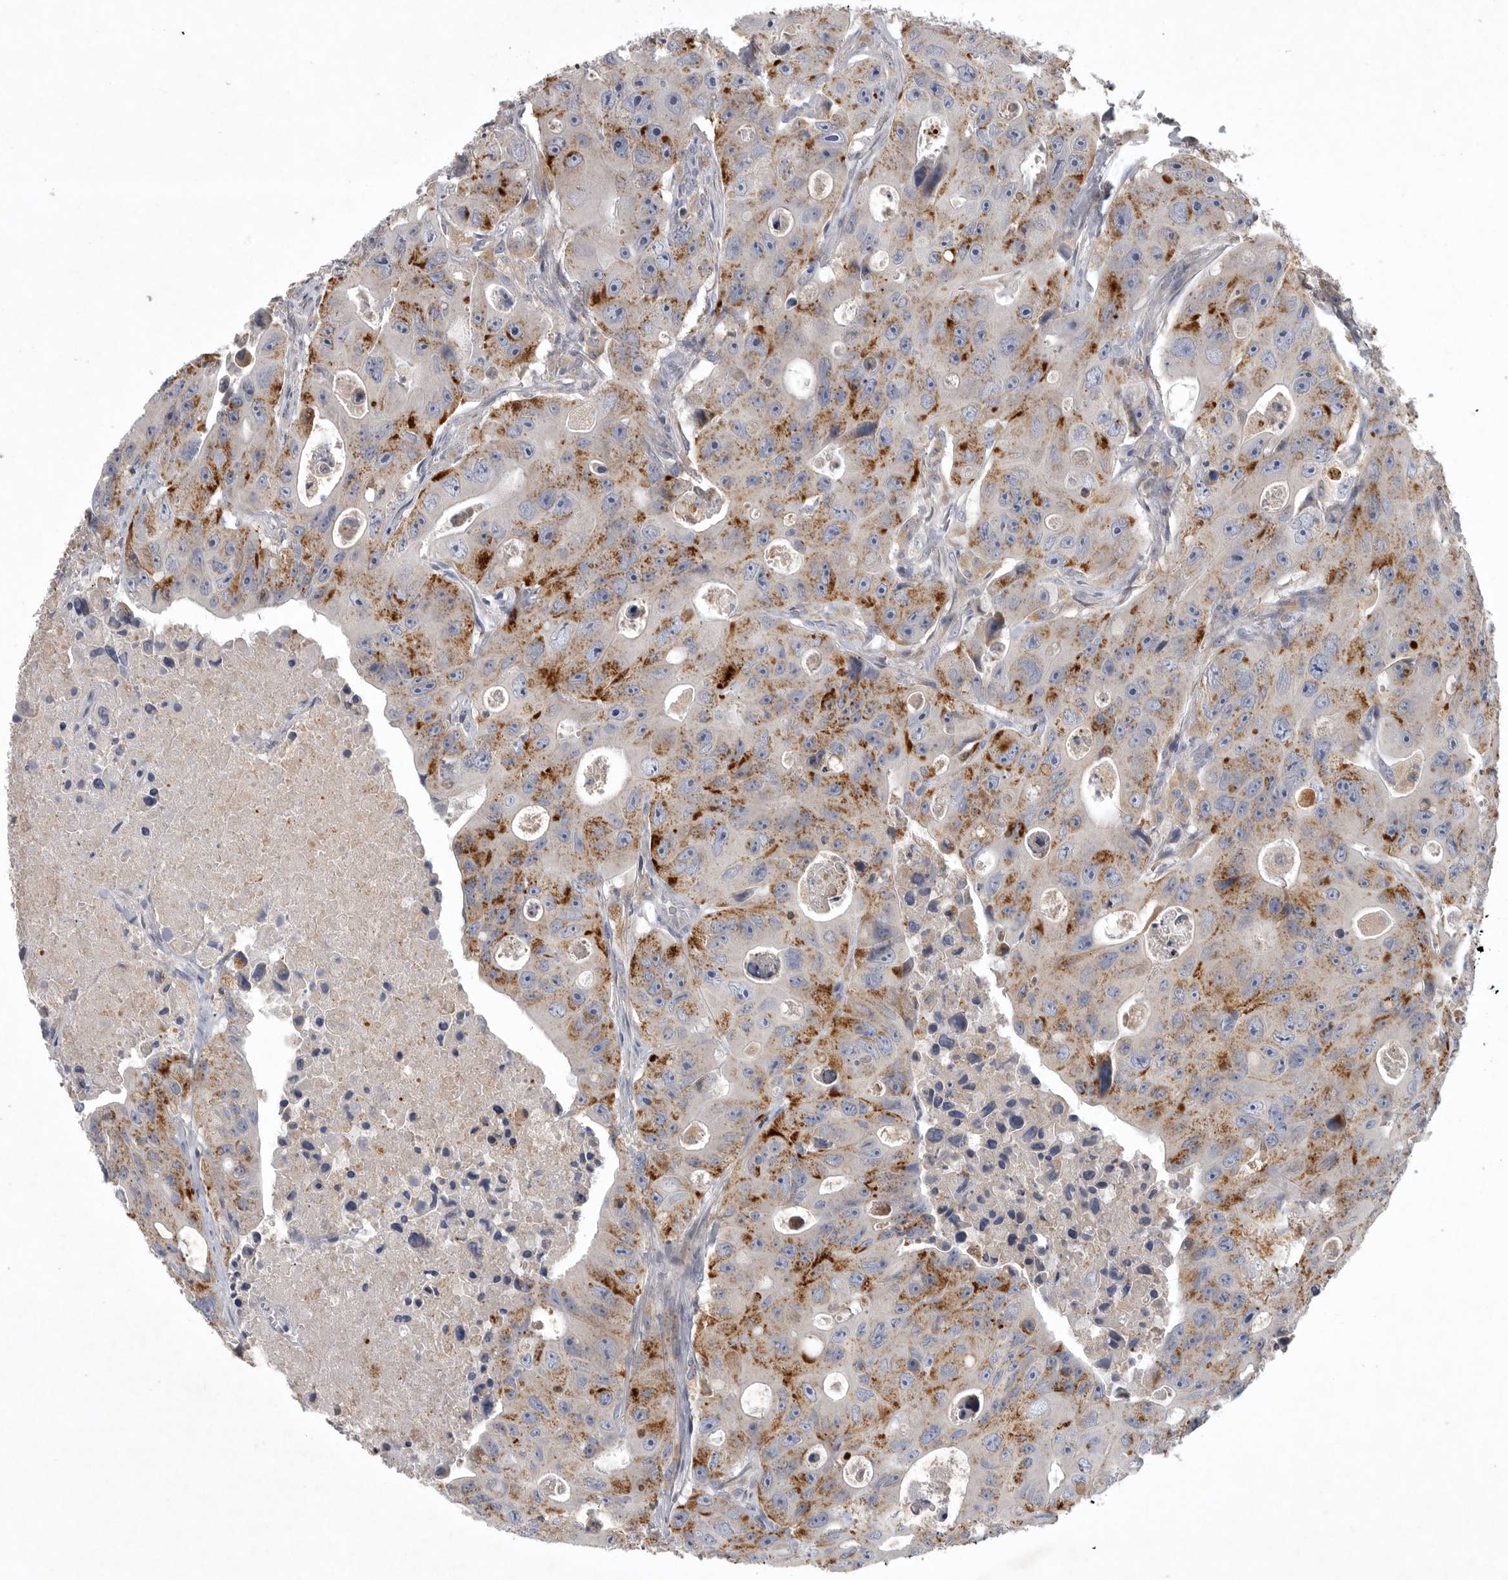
{"staining": {"intensity": "moderate", "quantity": ">75%", "location": "cytoplasmic/membranous"}, "tissue": "colorectal cancer", "cell_type": "Tumor cells", "image_type": "cancer", "snomed": [{"axis": "morphology", "description": "Adenocarcinoma, NOS"}, {"axis": "topography", "description": "Colon"}], "caption": "A brown stain highlights moderate cytoplasmic/membranous positivity of a protein in human colorectal cancer (adenocarcinoma) tumor cells.", "gene": "LAMTOR3", "patient": {"sex": "female", "age": 46}}